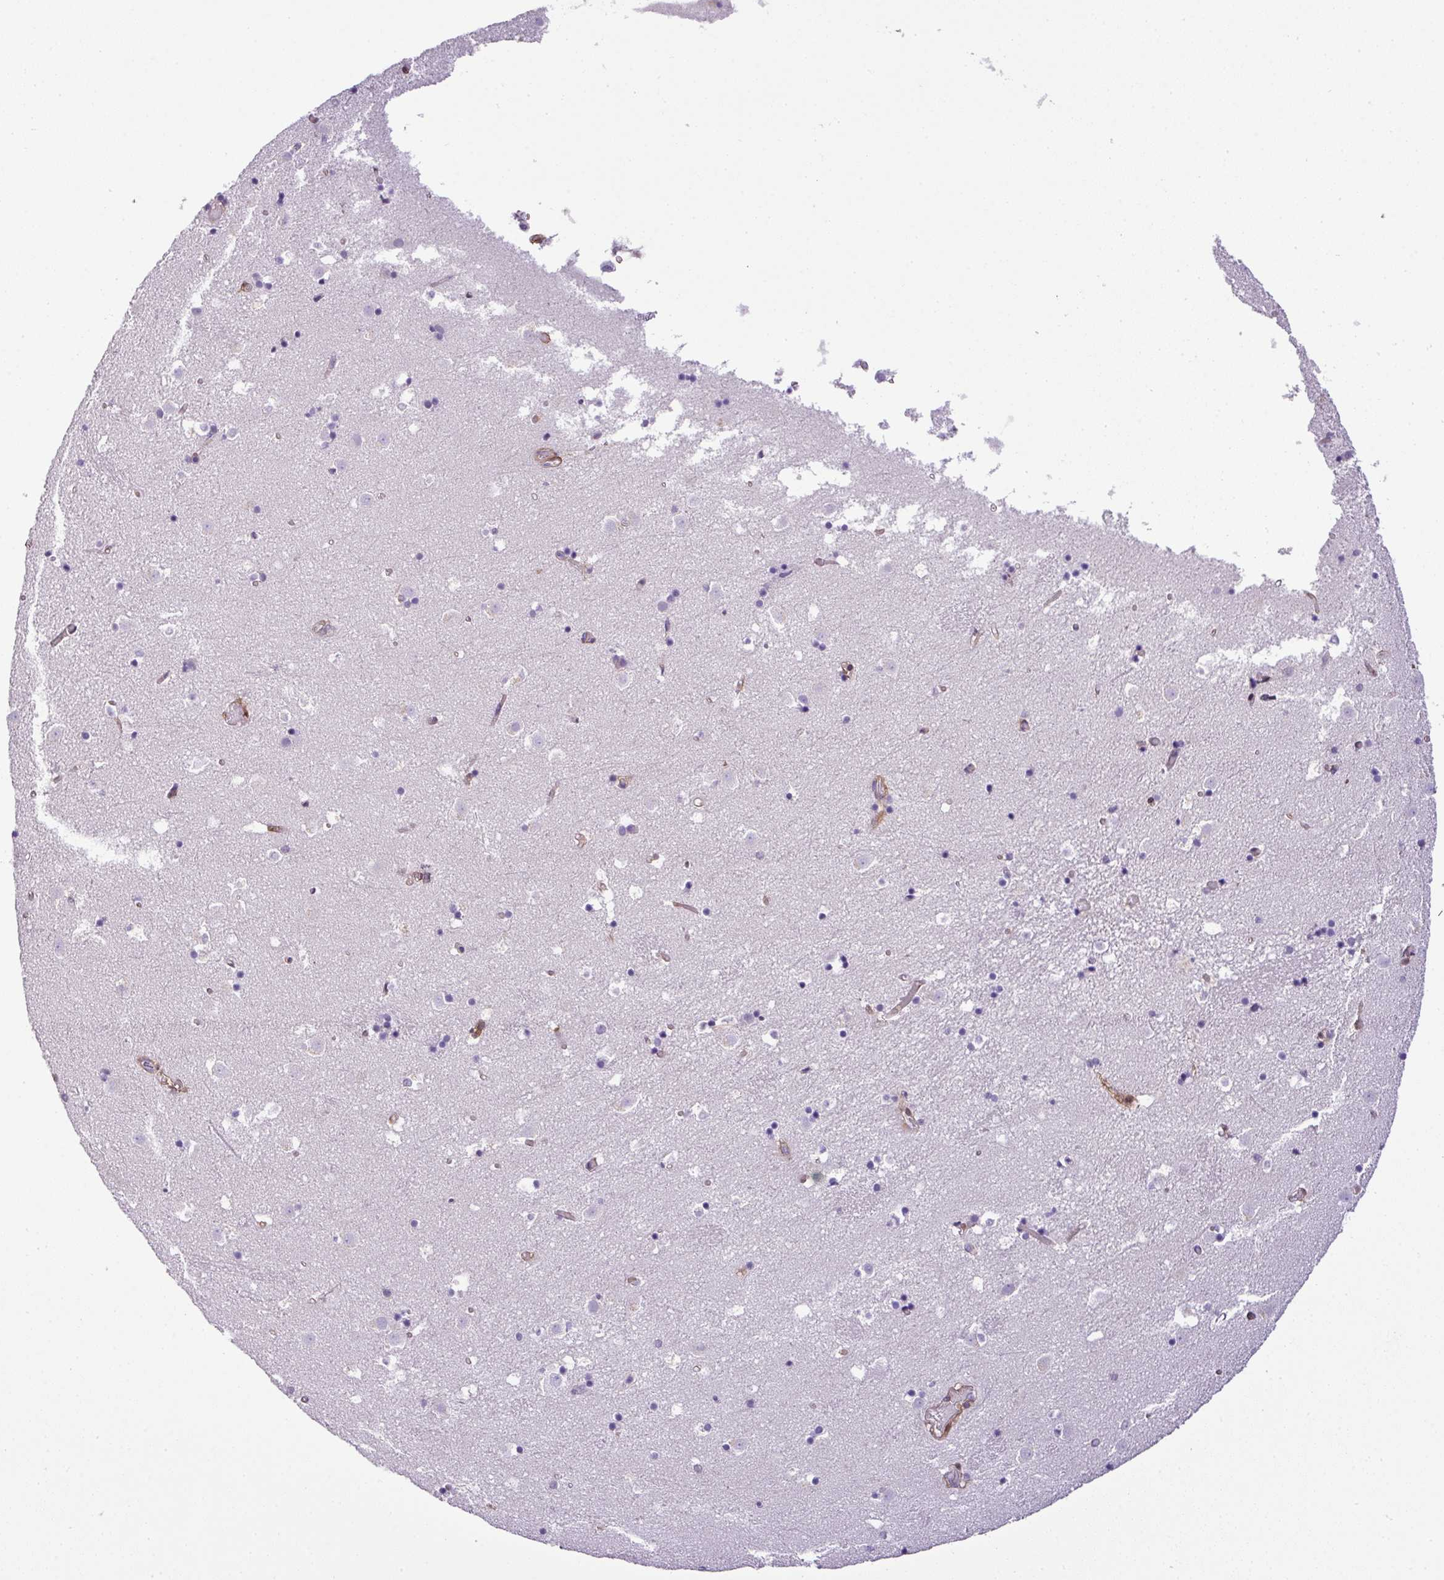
{"staining": {"intensity": "negative", "quantity": "none", "location": "none"}, "tissue": "caudate", "cell_type": "Glial cells", "image_type": "normal", "snomed": [{"axis": "morphology", "description": "Normal tissue, NOS"}, {"axis": "topography", "description": "Lateral ventricle wall"}], "caption": "IHC of normal caudate demonstrates no staining in glial cells. (DAB (3,3'-diaminobenzidine) immunohistochemistry, high magnification).", "gene": "PARD6G", "patient": {"sex": "male", "age": 25}}